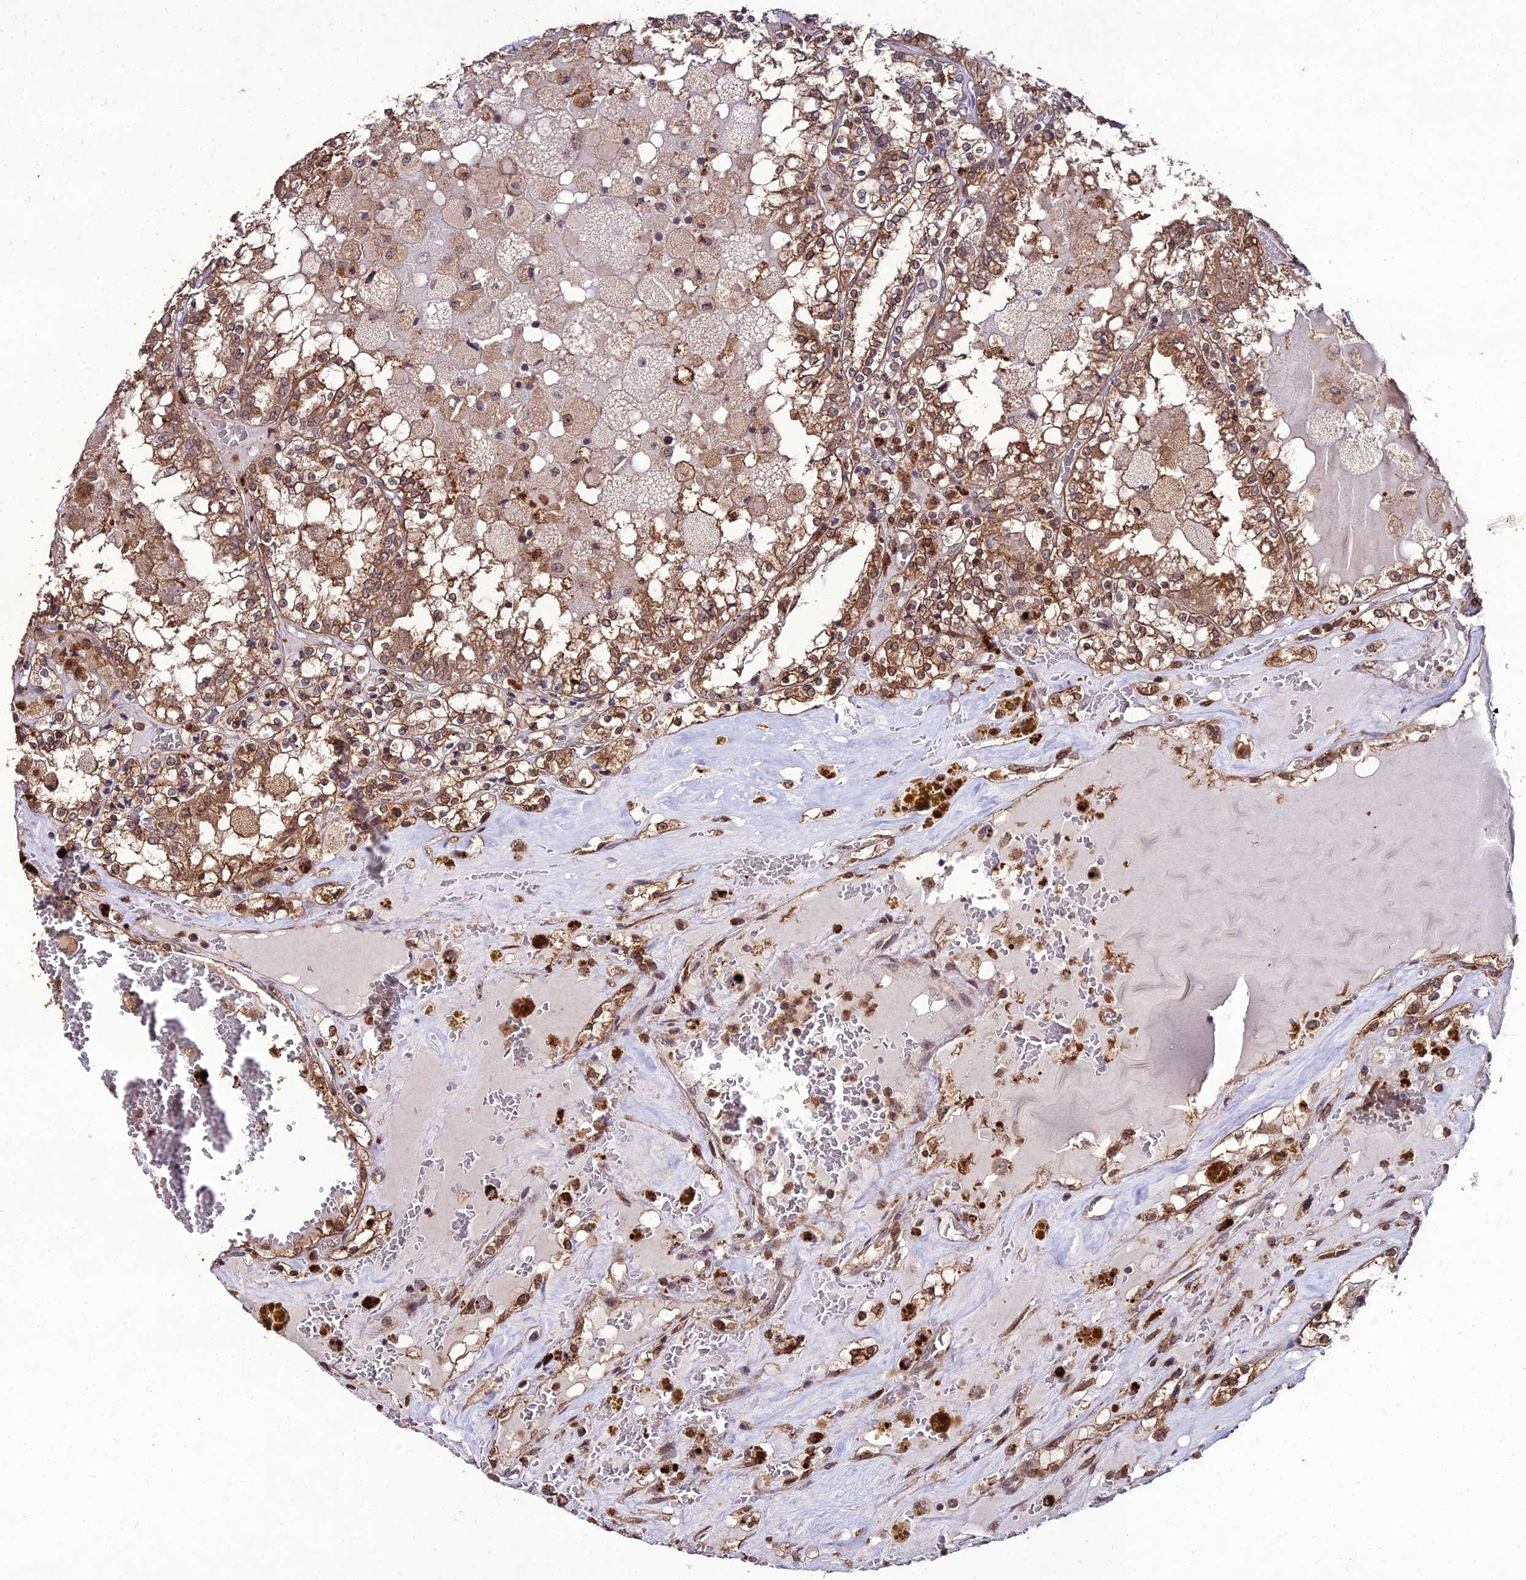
{"staining": {"intensity": "moderate", "quantity": ">75%", "location": "cytoplasmic/membranous,nuclear"}, "tissue": "renal cancer", "cell_type": "Tumor cells", "image_type": "cancer", "snomed": [{"axis": "morphology", "description": "Adenocarcinoma, NOS"}, {"axis": "topography", "description": "Kidney"}], "caption": "Protein expression analysis of renal adenocarcinoma shows moderate cytoplasmic/membranous and nuclear positivity in approximately >75% of tumor cells. (Brightfield microscopy of DAB IHC at high magnification).", "gene": "ZNF766", "patient": {"sex": "female", "age": 56}}